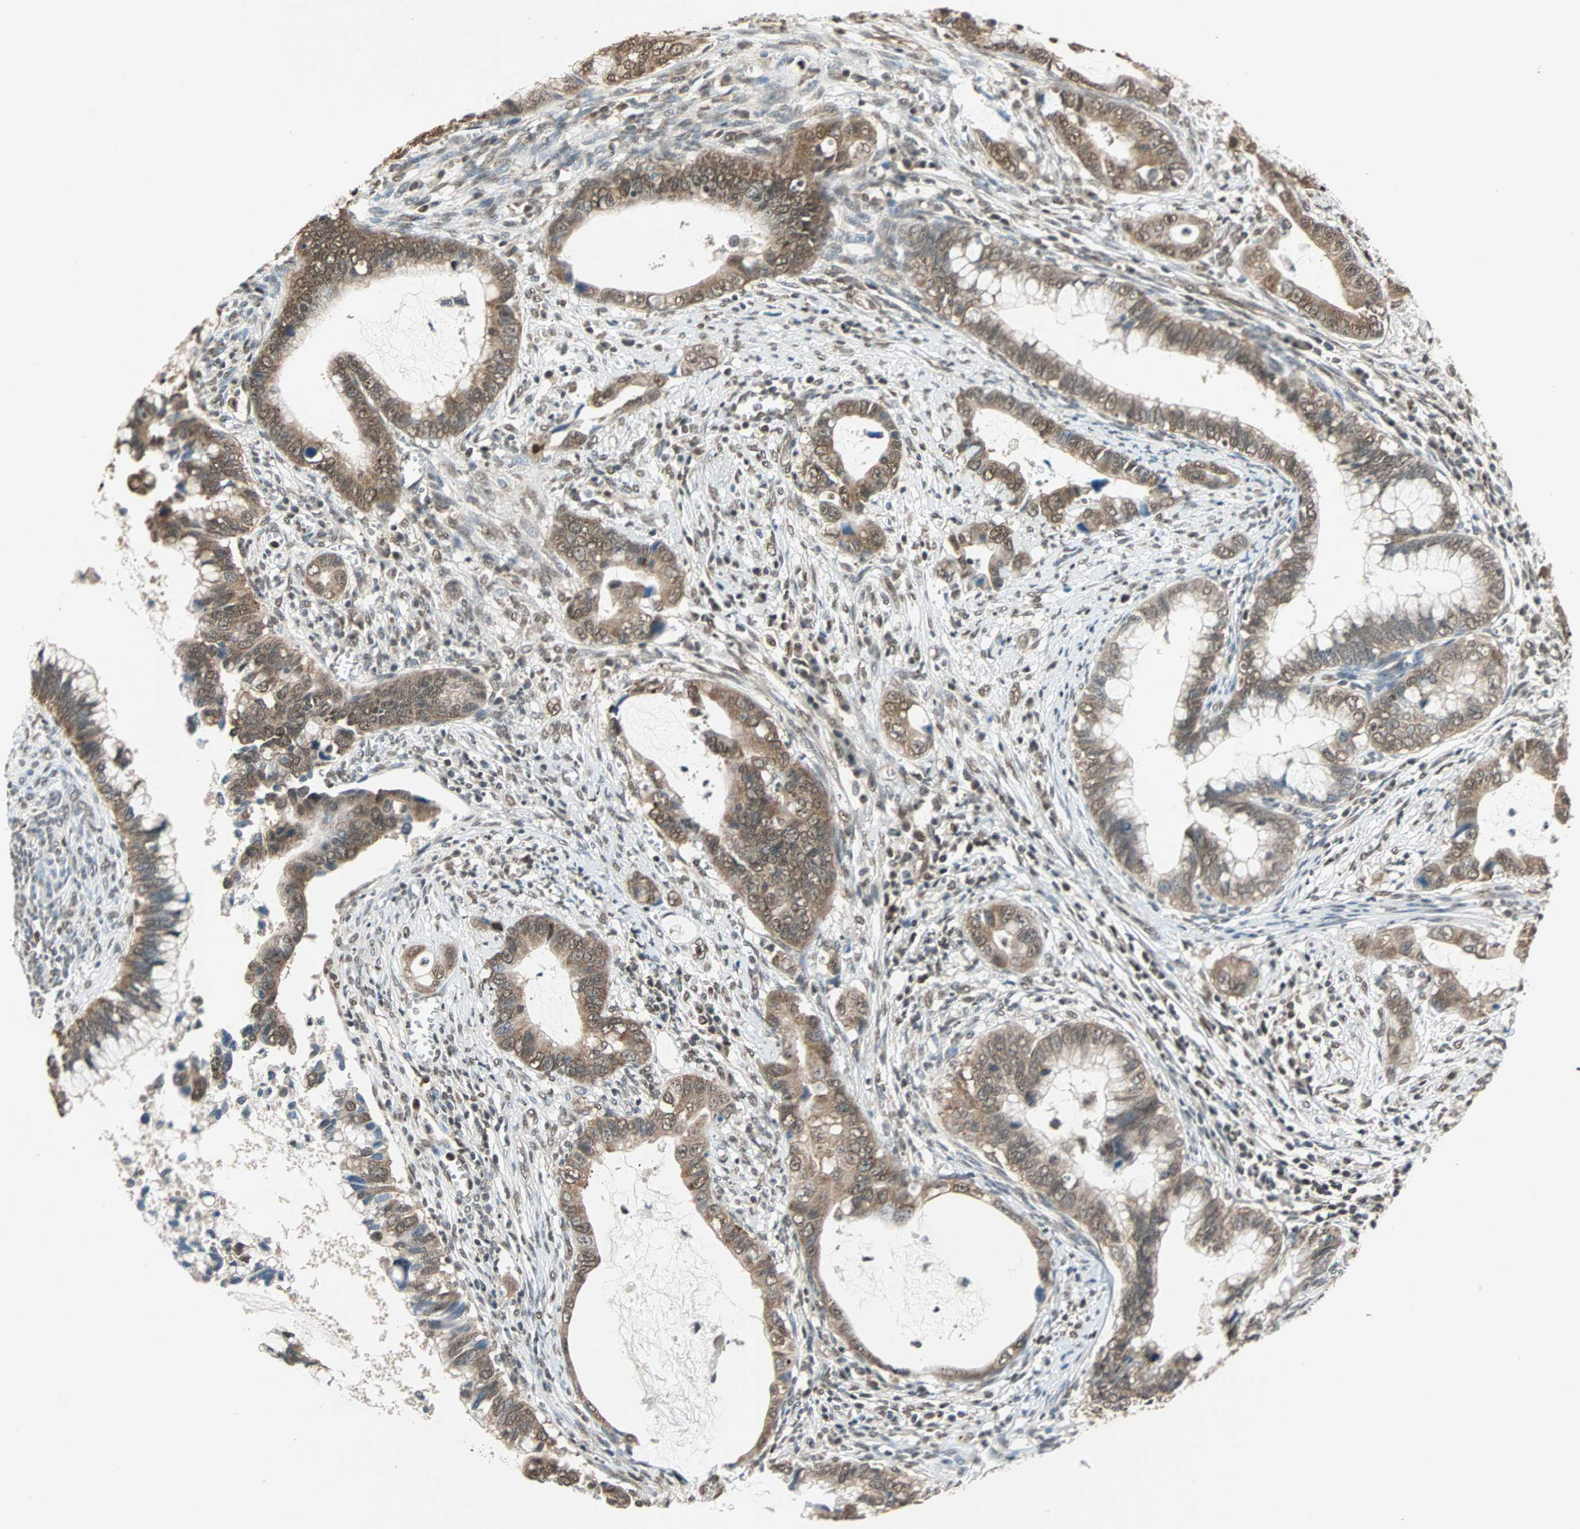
{"staining": {"intensity": "moderate", "quantity": ">75%", "location": "nuclear"}, "tissue": "cervical cancer", "cell_type": "Tumor cells", "image_type": "cancer", "snomed": [{"axis": "morphology", "description": "Adenocarcinoma, NOS"}, {"axis": "topography", "description": "Cervix"}], "caption": "Immunohistochemical staining of cervical cancer shows medium levels of moderate nuclear protein staining in approximately >75% of tumor cells.", "gene": "DAZAP1", "patient": {"sex": "female", "age": 44}}